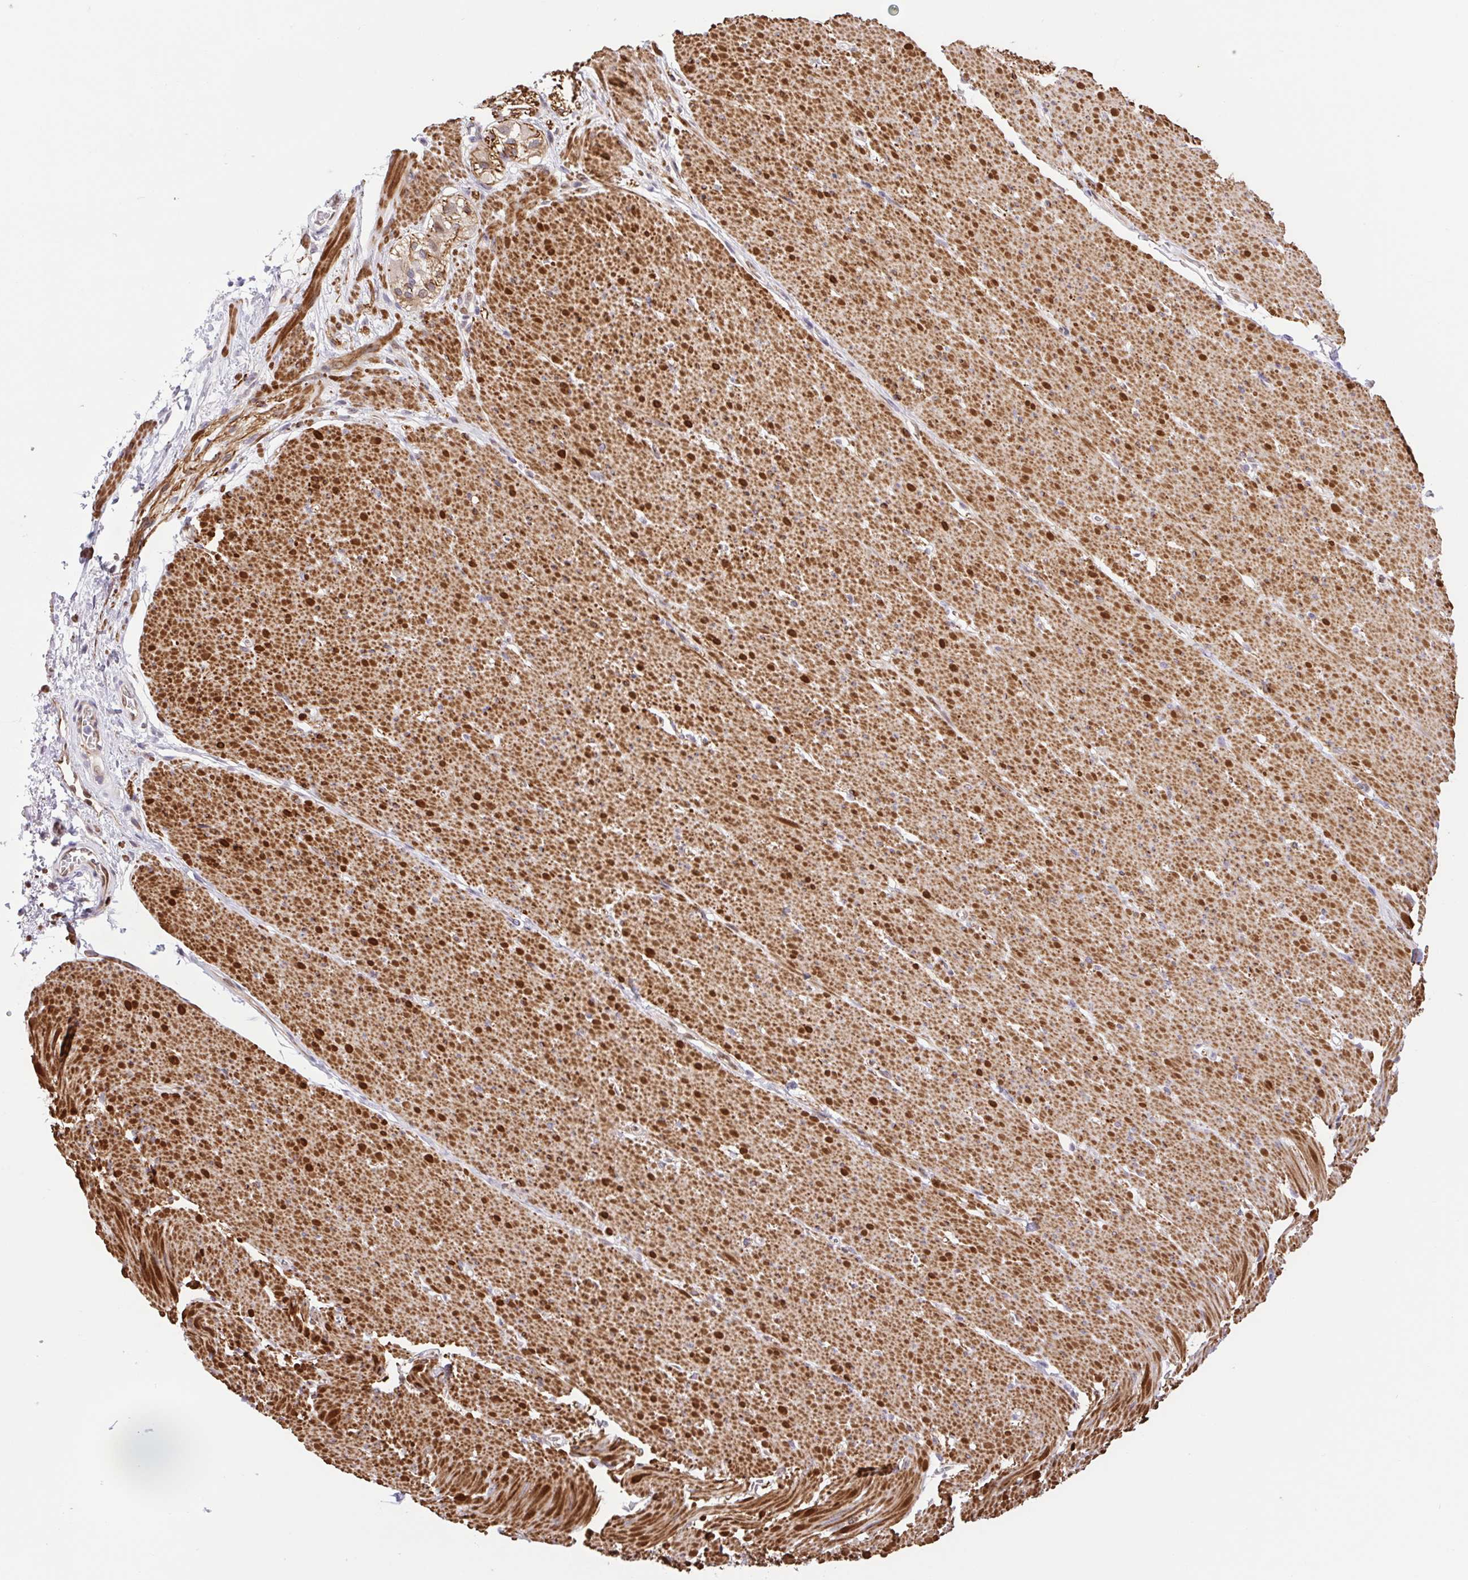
{"staining": {"intensity": "moderate", "quantity": "25%-75%", "location": "cytoplasmic/membranous"}, "tissue": "smooth muscle", "cell_type": "Smooth muscle cells", "image_type": "normal", "snomed": [{"axis": "morphology", "description": "Normal tissue, NOS"}, {"axis": "topography", "description": "Smooth muscle"}, {"axis": "topography", "description": "Rectum"}], "caption": "An image of smooth muscle stained for a protein demonstrates moderate cytoplasmic/membranous brown staining in smooth muscle cells. The protein is stained brown, and the nuclei are stained in blue (DAB IHC with brightfield microscopy, high magnification).", "gene": "ERG", "patient": {"sex": "male", "age": 53}}